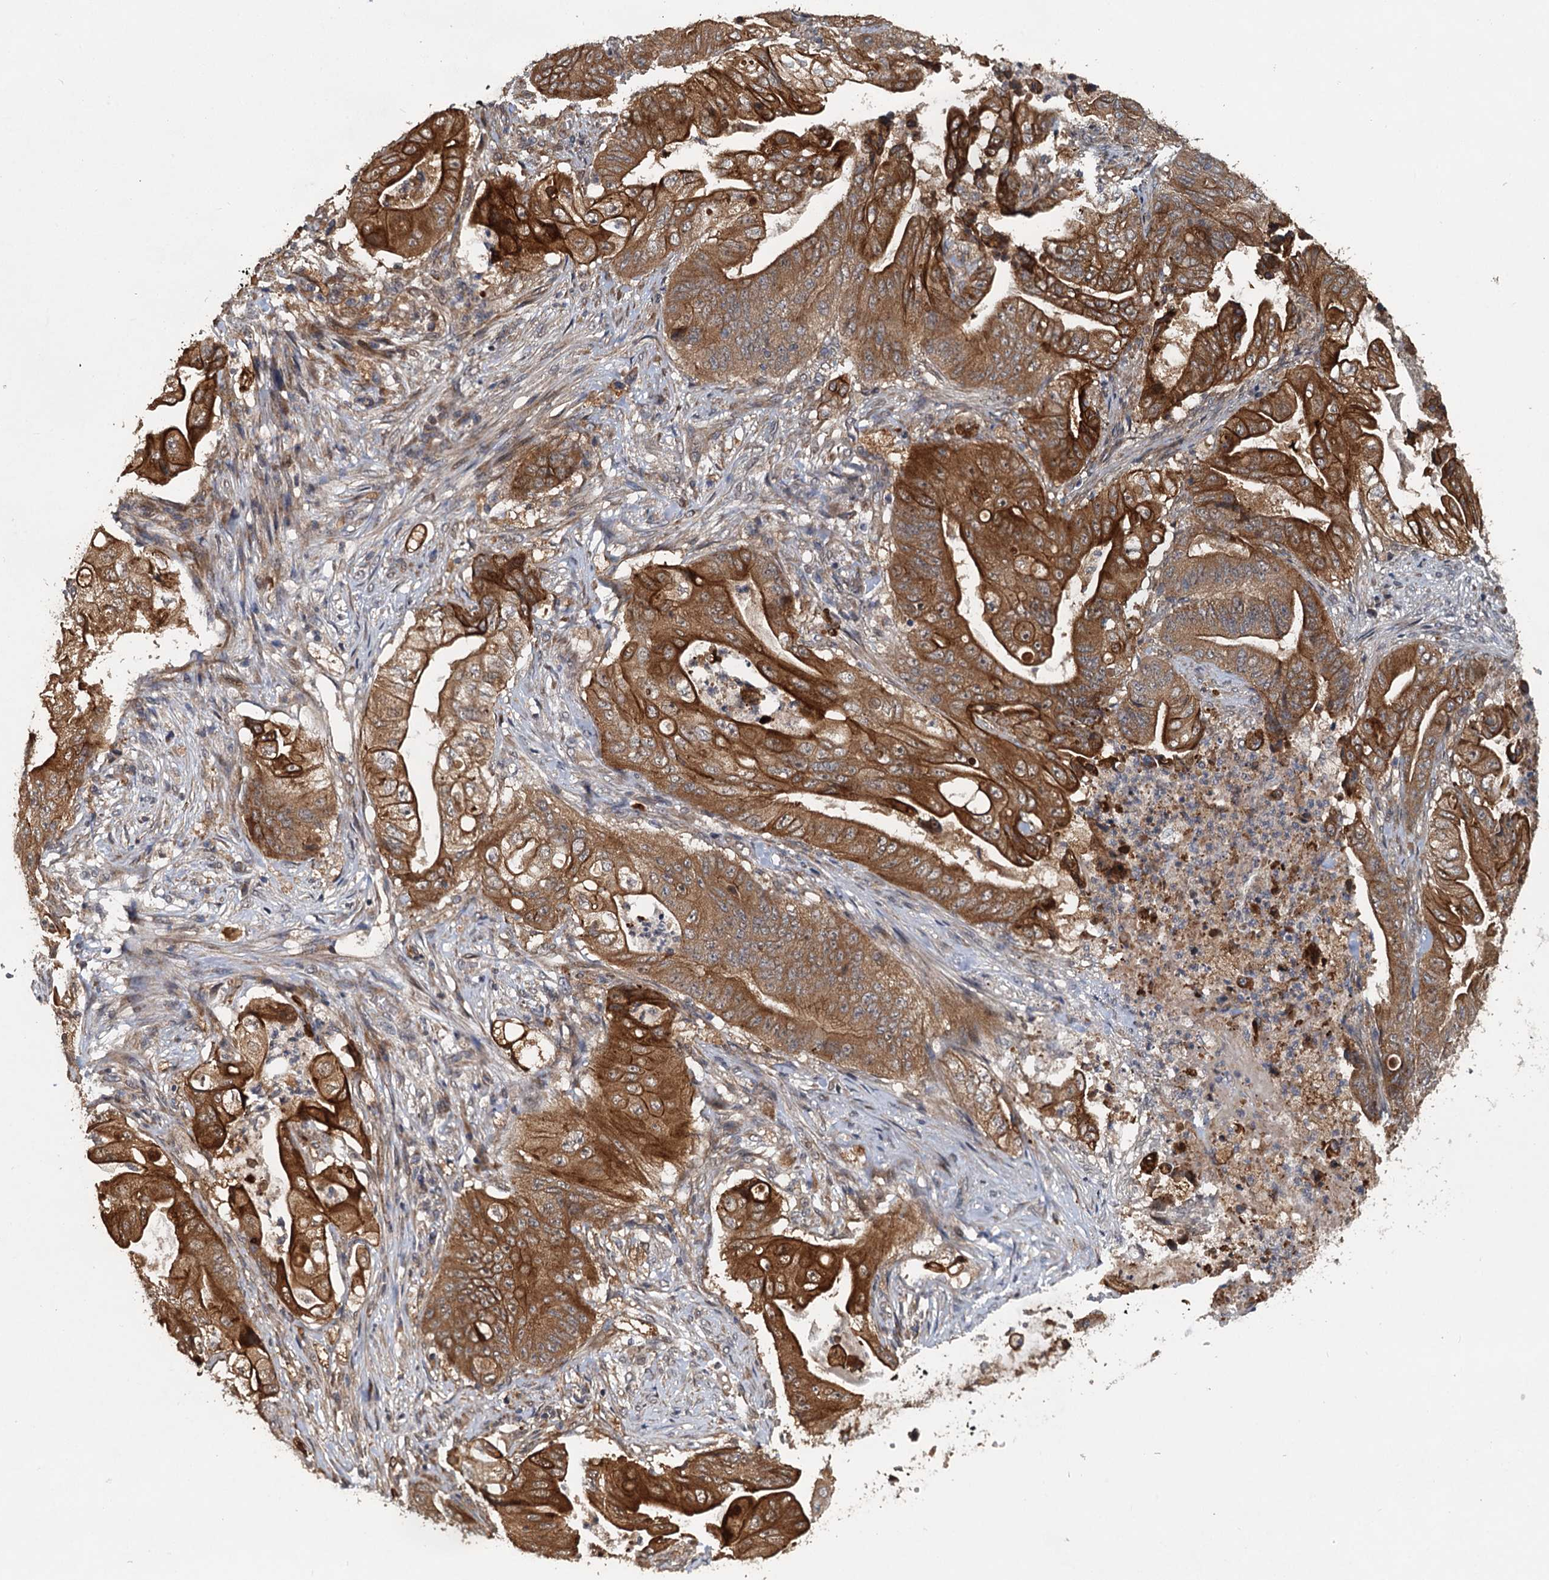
{"staining": {"intensity": "strong", "quantity": ">75%", "location": "cytoplasmic/membranous"}, "tissue": "stomach cancer", "cell_type": "Tumor cells", "image_type": "cancer", "snomed": [{"axis": "morphology", "description": "Adenocarcinoma, NOS"}, {"axis": "topography", "description": "Stomach"}], "caption": "High-magnification brightfield microscopy of stomach cancer (adenocarcinoma) stained with DAB (3,3'-diaminobenzidine) (brown) and counterstained with hematoxylin (blue). tumor cells exhibit strong cytoplasmic/membranous positivity is appreciated in about>75% of cells.", "gene": "LRRK2", "patient": {"sex": "female", "age": 73}}